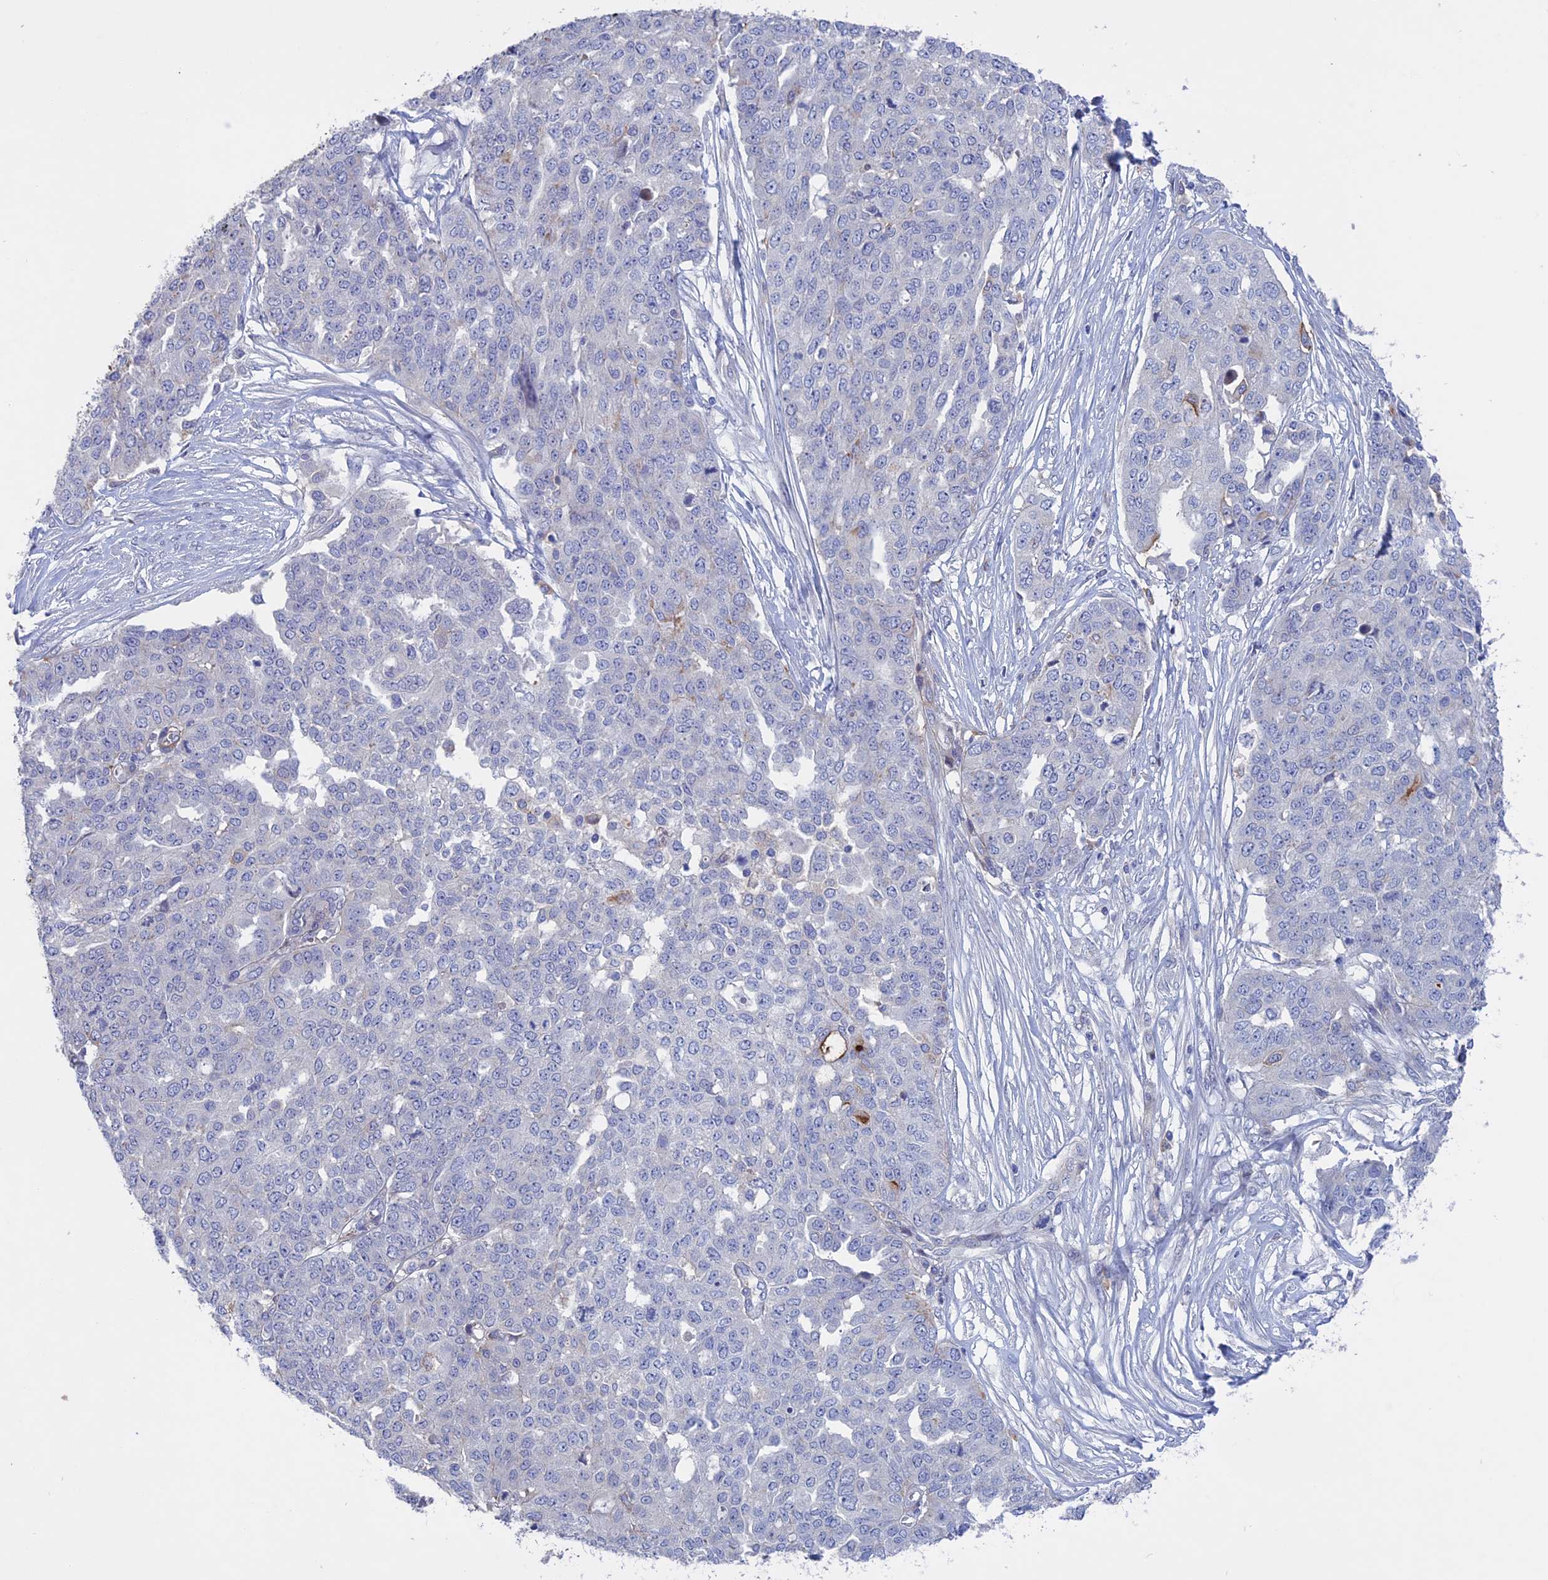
{"staining": {"intensity": "moderate", "quantity": "<25%", "location": "cytoplasmic/membranous"}, "tissue": "ovarian cancer", "cell_type": "Tumor cells", "image_type": "cancer", "snomed": [{"axis": "morphology", "description": "Cystadenocarcinoma, serous, NOS"}, {"axis": "topography", "description": "Soft tissue"}, {"axis": "topography", "description": "Ovary"}], "caption": "A high-resolution image shows immunohistochemistry staining of ovarian cancer (serous cystadenocarcinoma), which exhibits moderate cytoplasmic/membranous positivity in about <25% of tumor cells.", "gene": "SLC2A6", "patient": {"sex": "female", "age": 57}}